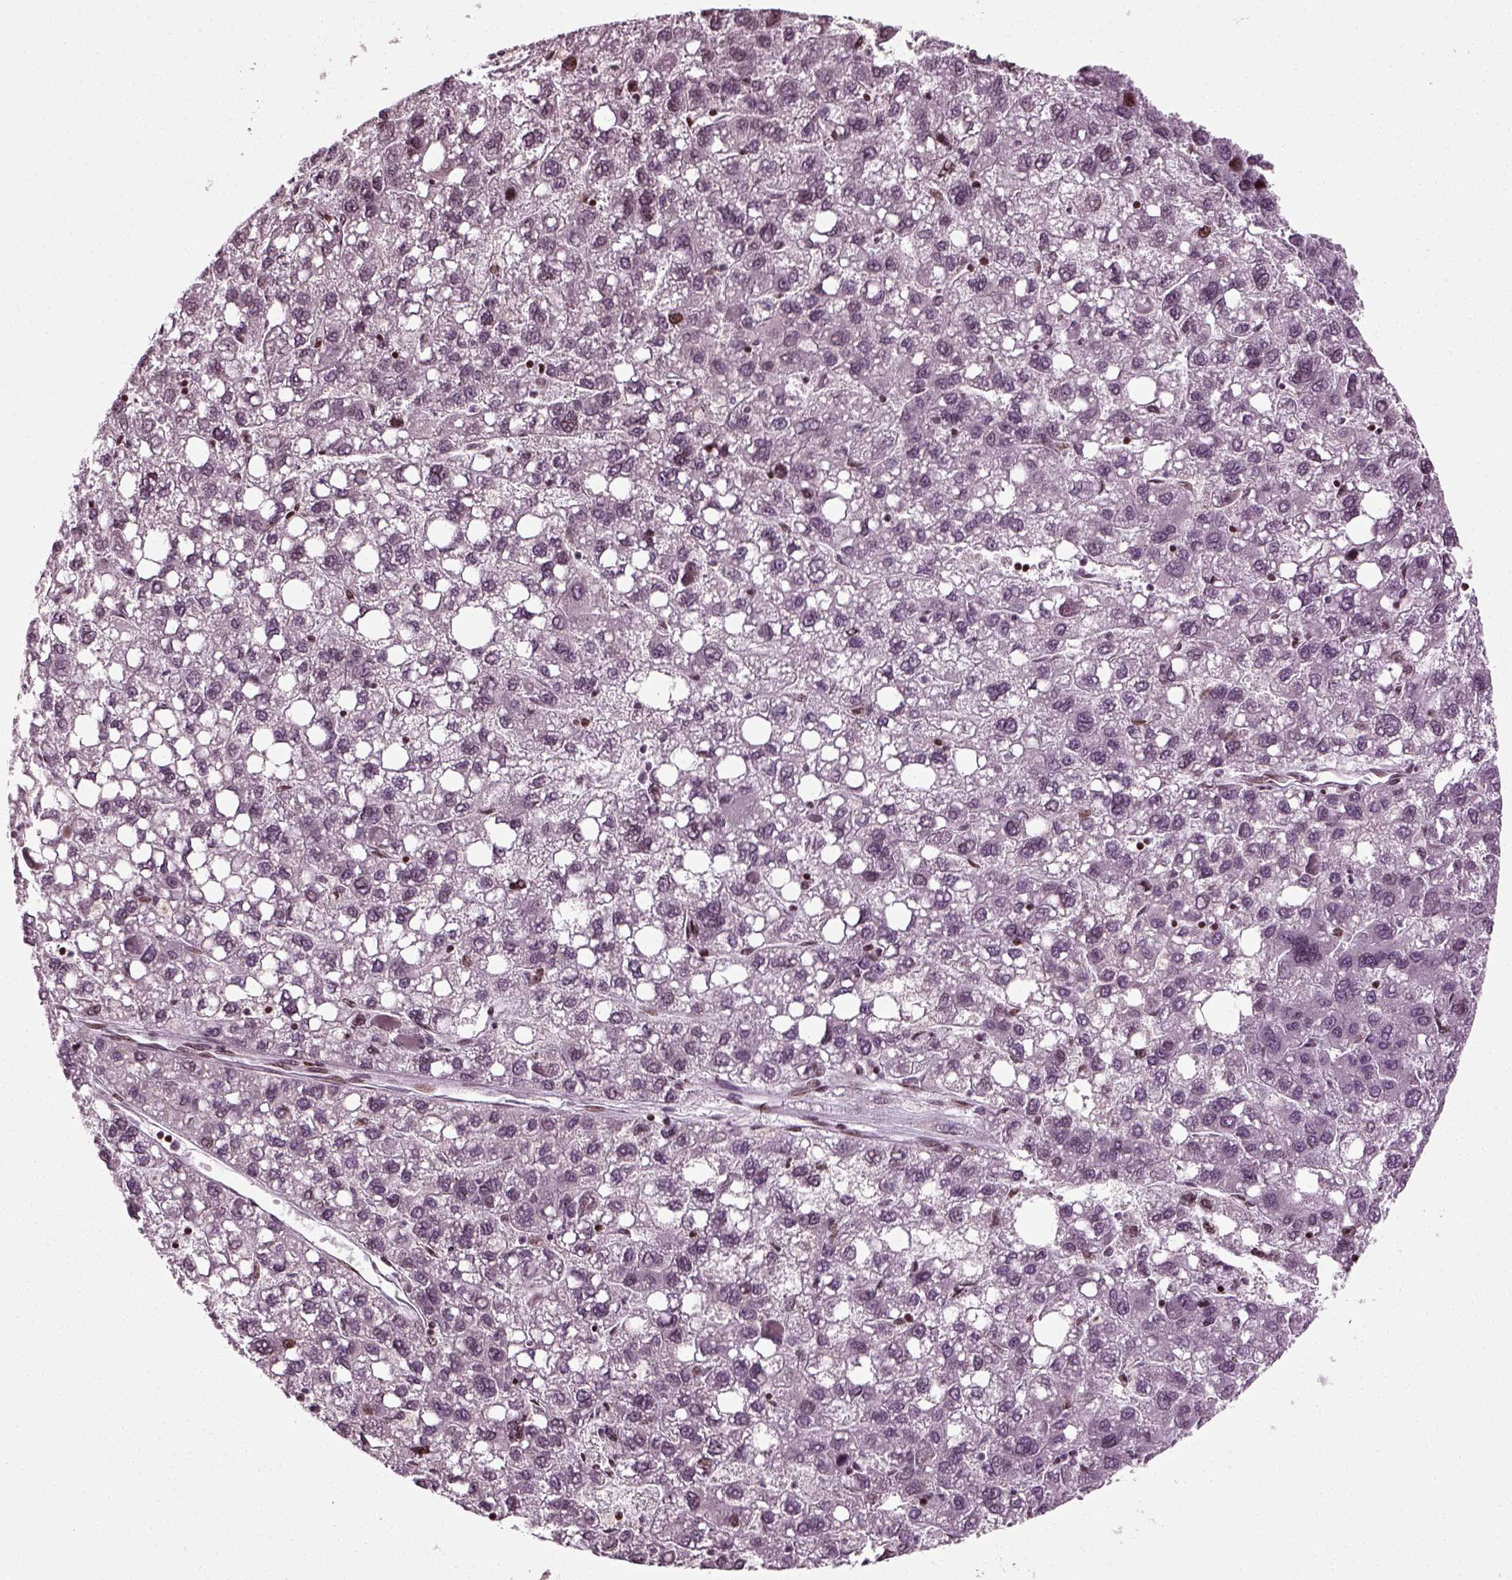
{"staining": {"intensity": "negative", "quantity": "none", "location": "none"}, "tissue": "liver cancer", "cell_type": "Tumor cells", "image_type": "cancer", "snomed": [{"axis": "morphology", "description": "Carcinoma, Hepatocellular, NOS"}, {"axis": "topography", "description": "Liver"}], "caption": "Immunohistochemistry image of human liver cancer stained for a protein (brown), which demonstrates no expression in tumor cells. Nuclei are stained in blue.", "gene": "HEYL", "patient": {"sex": "female", "age": 82}}